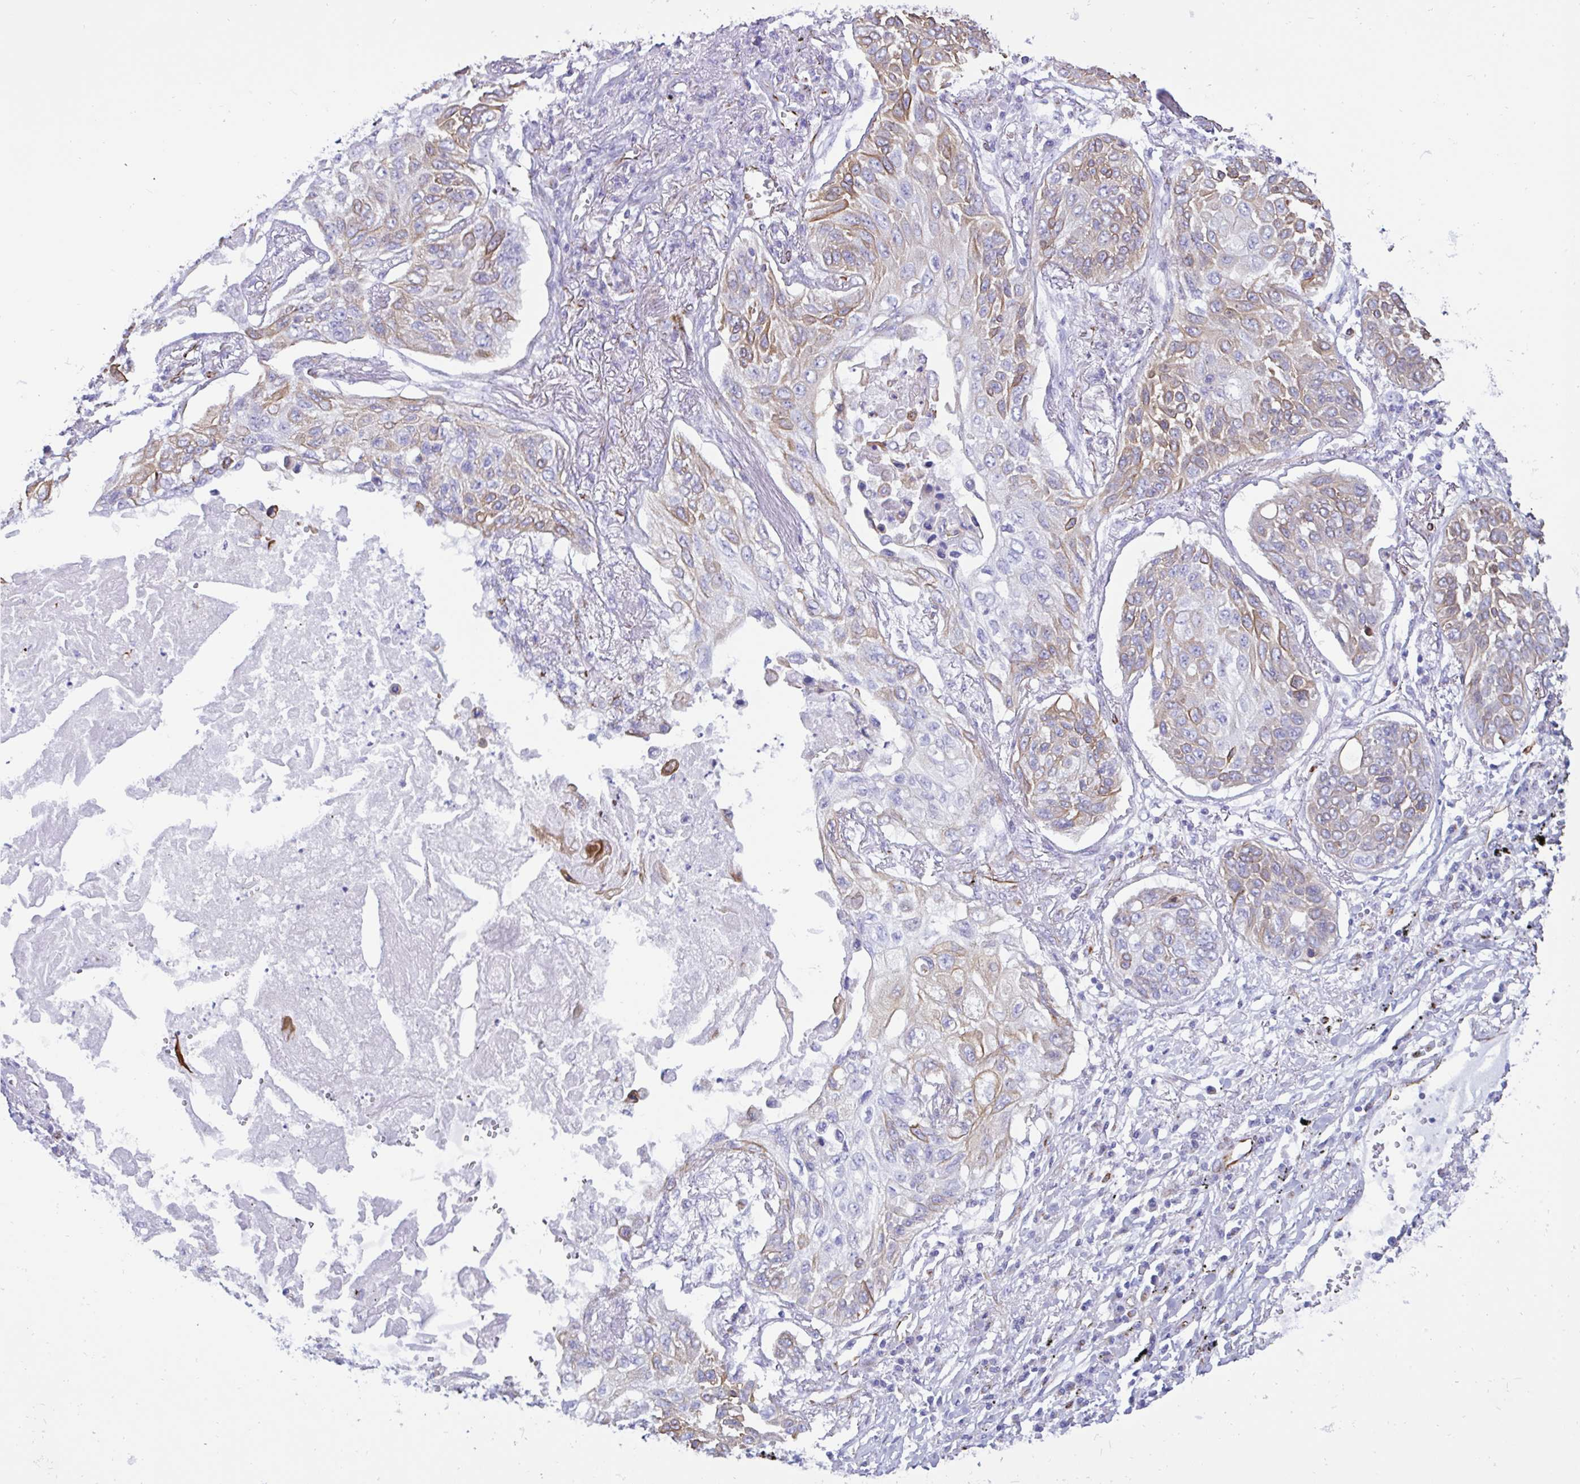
{"staining": {"intensity": "moderate", "quantity": "25%-75%", "location": "cytoplasmic/membranous"}, "tissue": "lung cancer", "cell_type": "Tumor cells", "image_type": "cancer", "snomed": [{"axis": "morphology", "description": "Squamous cell carcinoma, NOS"}, {"axis": "topography", "description": "Lung"}], "caption": "DAB (3,3'-diaminobenzidine) immunohistochemical staining of lung cancer shows moderate cytoplasmic/membranous protein expression in about 25%-75% of tumor cells. (brown staining indicates protein expression, while blue staining denotes nuclei).", "gene": "SMAD5", "patient": {"sex": "male", "age": 75}}